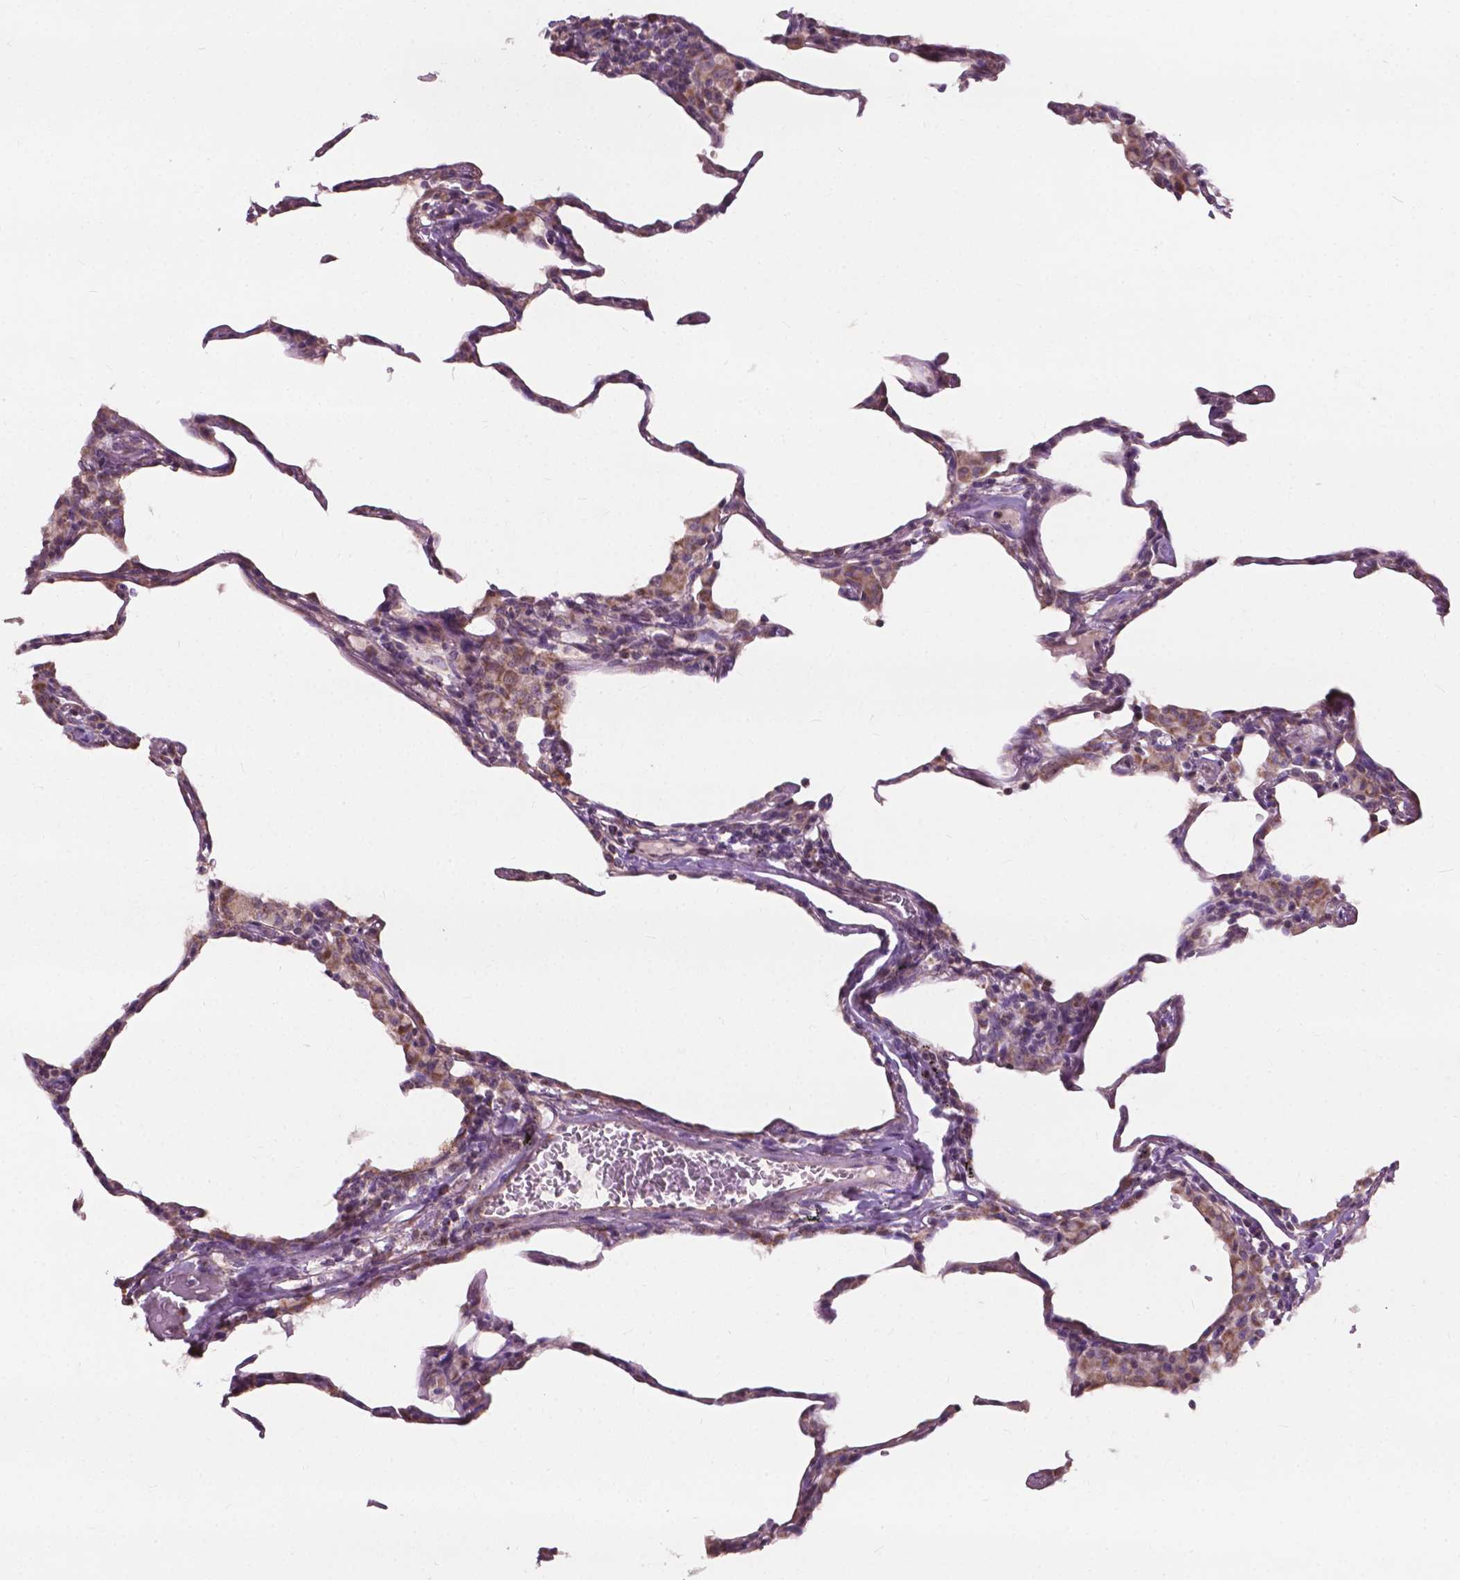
{"staining": {"intensity": "negative", "quantity": "none", "location": "none"}, "tissue": "lung", "cell_type": "Alveolar cells", "image_type": "normal", "snomed": [{"axis": "morphology", "description": "Normal tissue, NOS"}, {"axis": "topography", "description": "Lung"}], "caption": "Alveolar cells show no significant protein expression in benign lung.", "gene": "NDUFA10", "patient": {"sex": "female", "age": 57}}